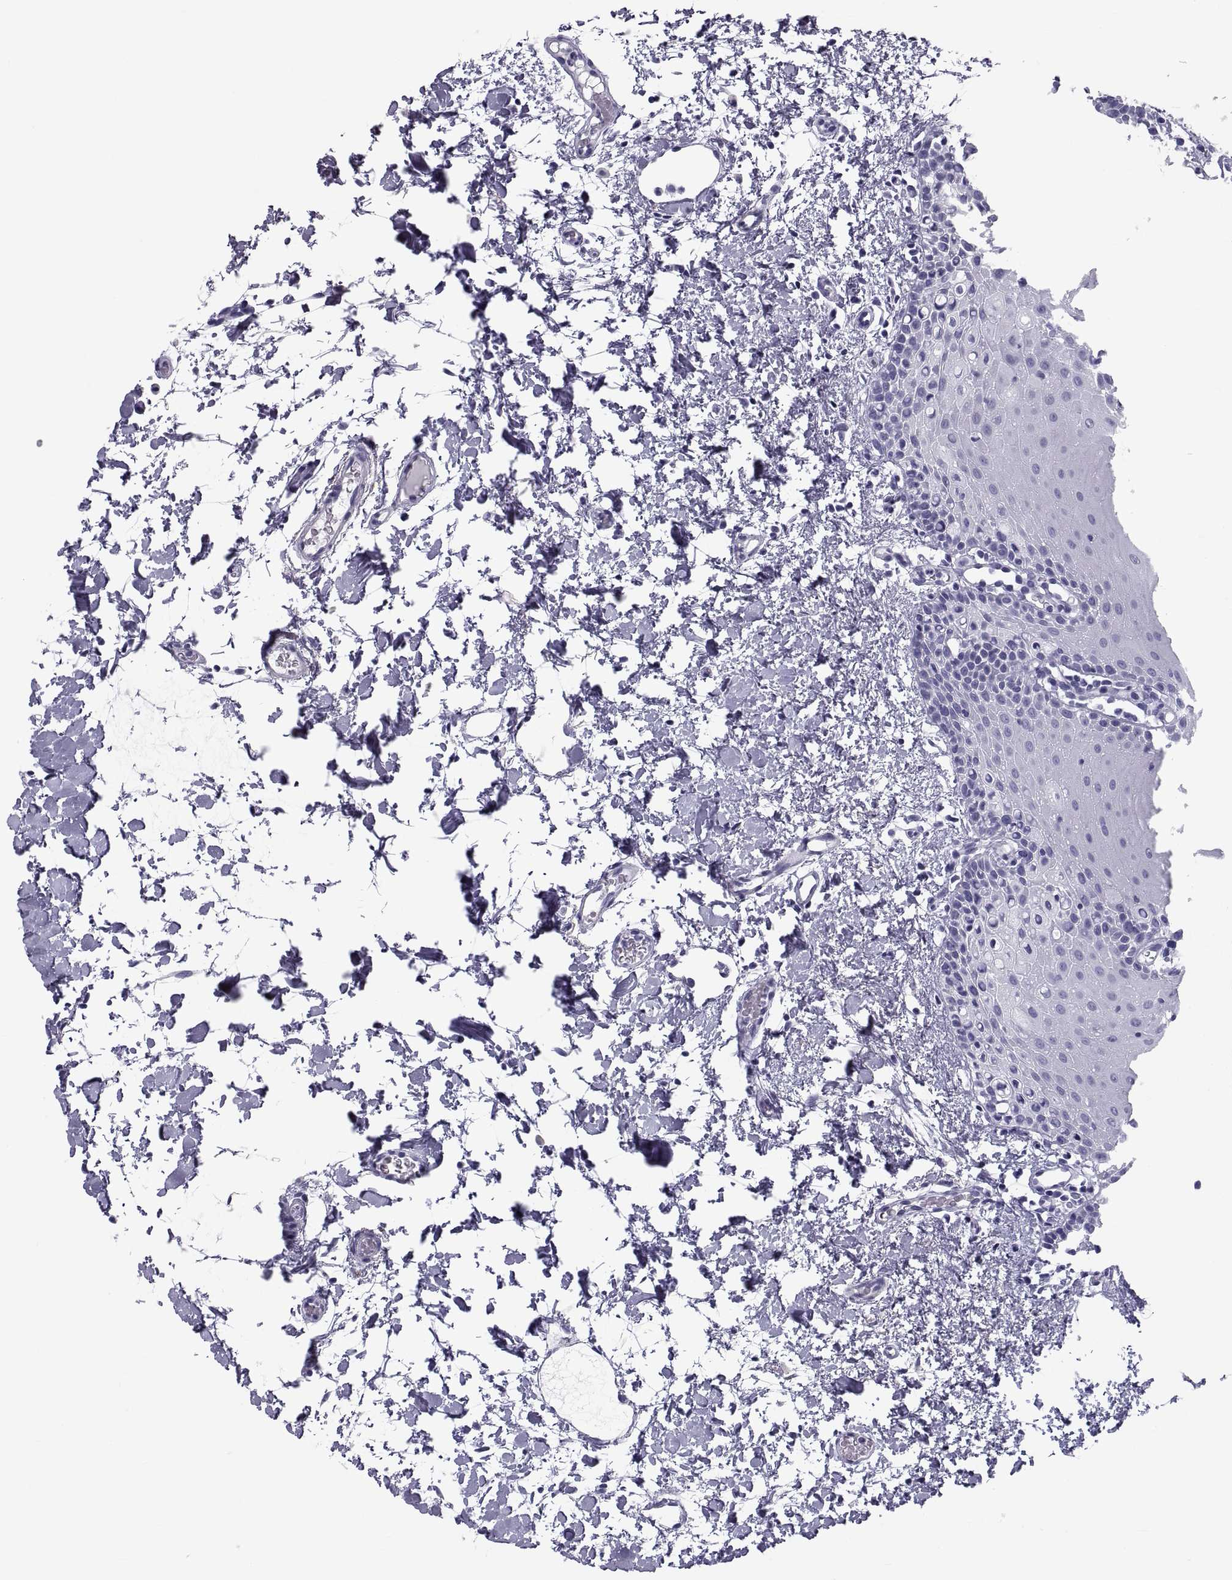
{"staining": {"intensity": "negative", "quantity": "none", "location": "none"}, "tissue": "oral mucosa", "cell_type": "Squamous epithelial cells", "image_type": "normal", "snomed": [{"axis": "morphology", "description": "Normal tissue, NOS"}, {"axis": "topography", "description": "Oral tissue"}], "caption": "Histopathology image shows no significant protein positivity in squamous epithelial cells of benign oral mucosa.", "gene": "DEFB129", "patient": {"sex": "male", "age": 81}}